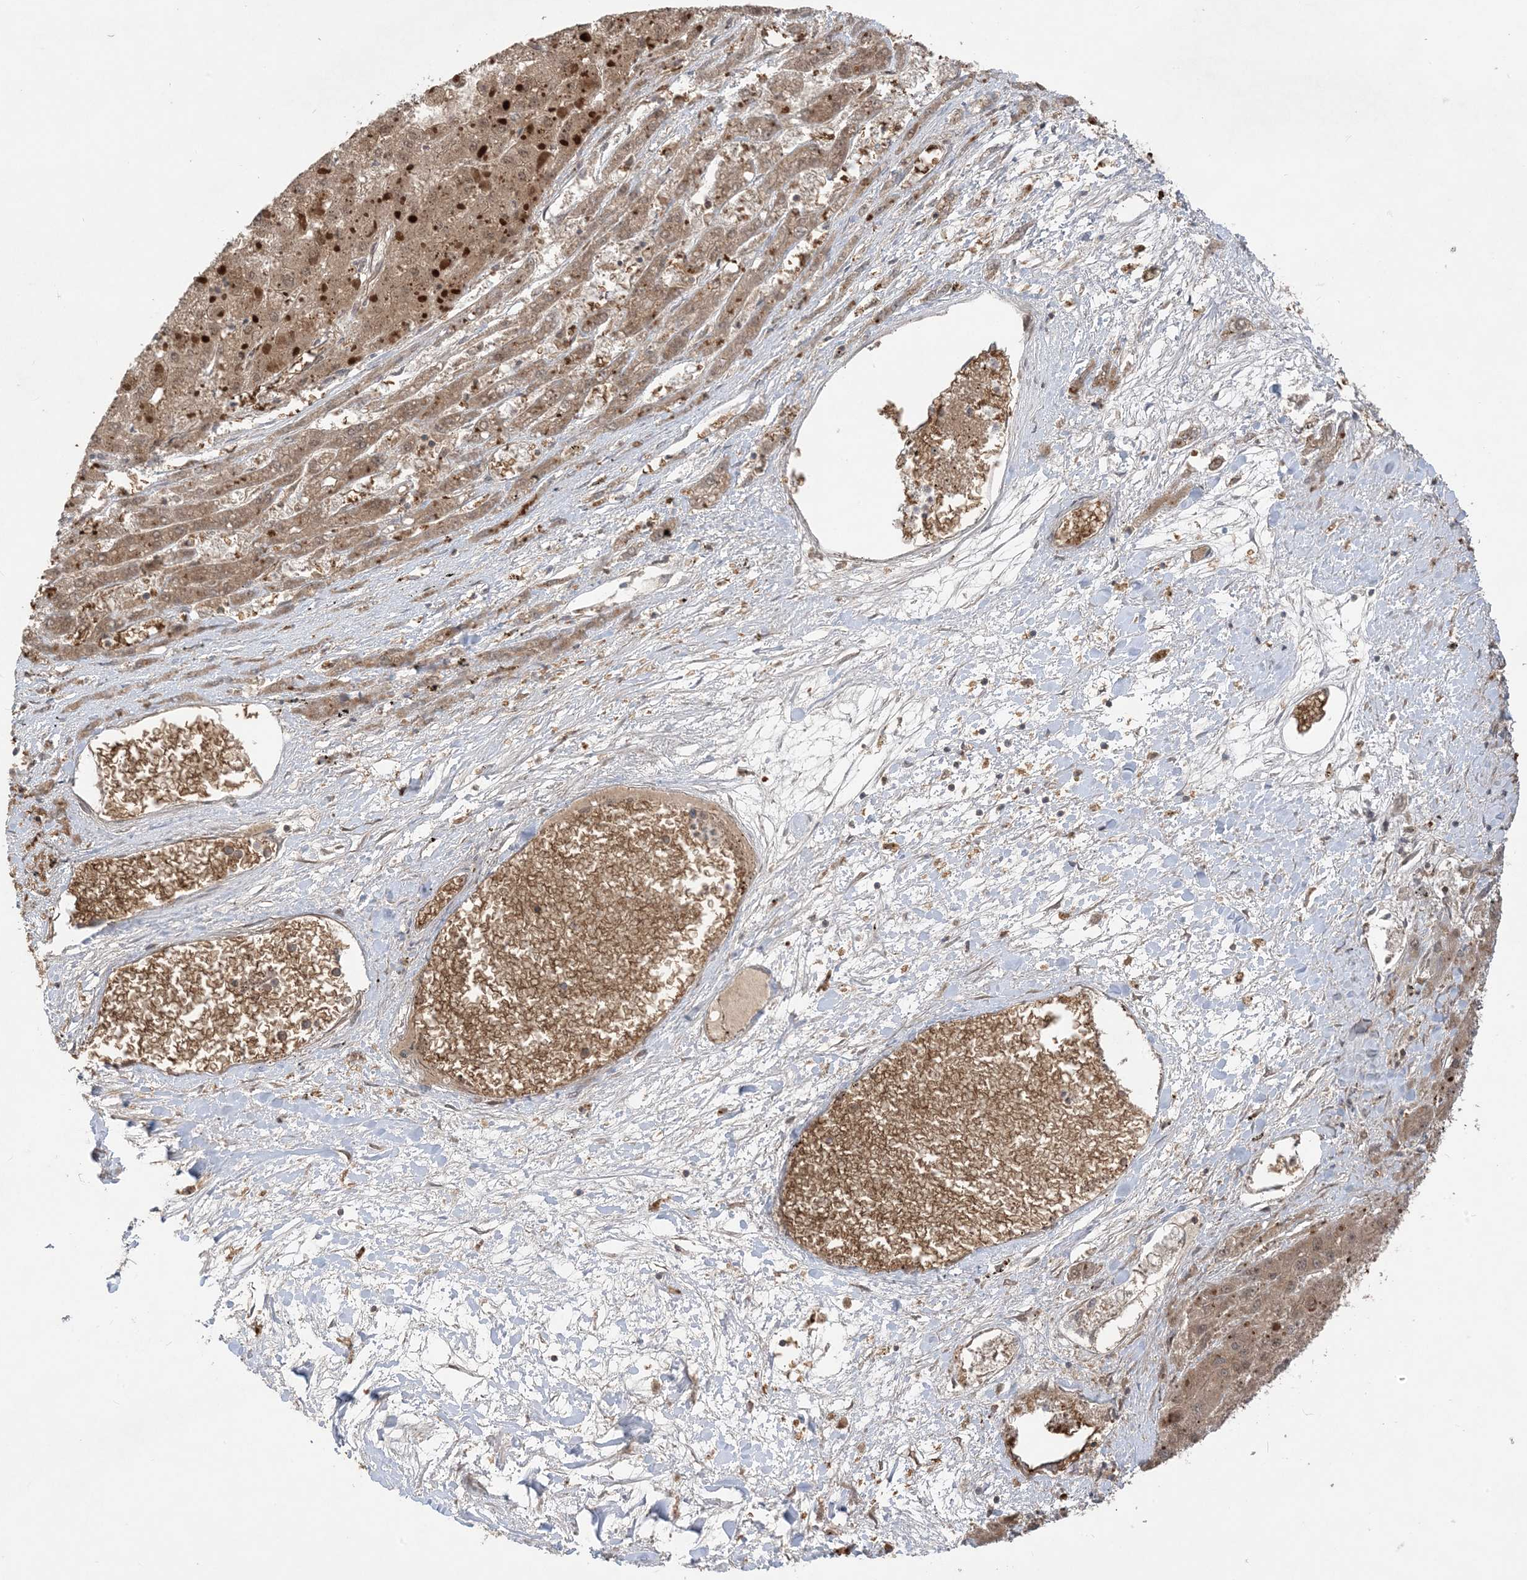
{"staining": {"intensity": "moderate", "quantity": ">75%", "location": "cytoplasmic/membranous"}, "tissue": "liver cancer", "cell_type": "Tumor cells", "image_type": "cancer", "snomed": [{"axis": "morphology", "description": "Carcinoma, Hepatocellular, NOS"}, {"axis": "topography", "description": "Liver"}], "caption": "Liver cancer (hepatocellular carcinoma) stained for a protein (brown) demonstrates moderate cytoplasmic/membranous positive positivity in about >75% of tumor cells.", "gene": "PUSL1", "patient": {"sex": "female", "age": 73}}